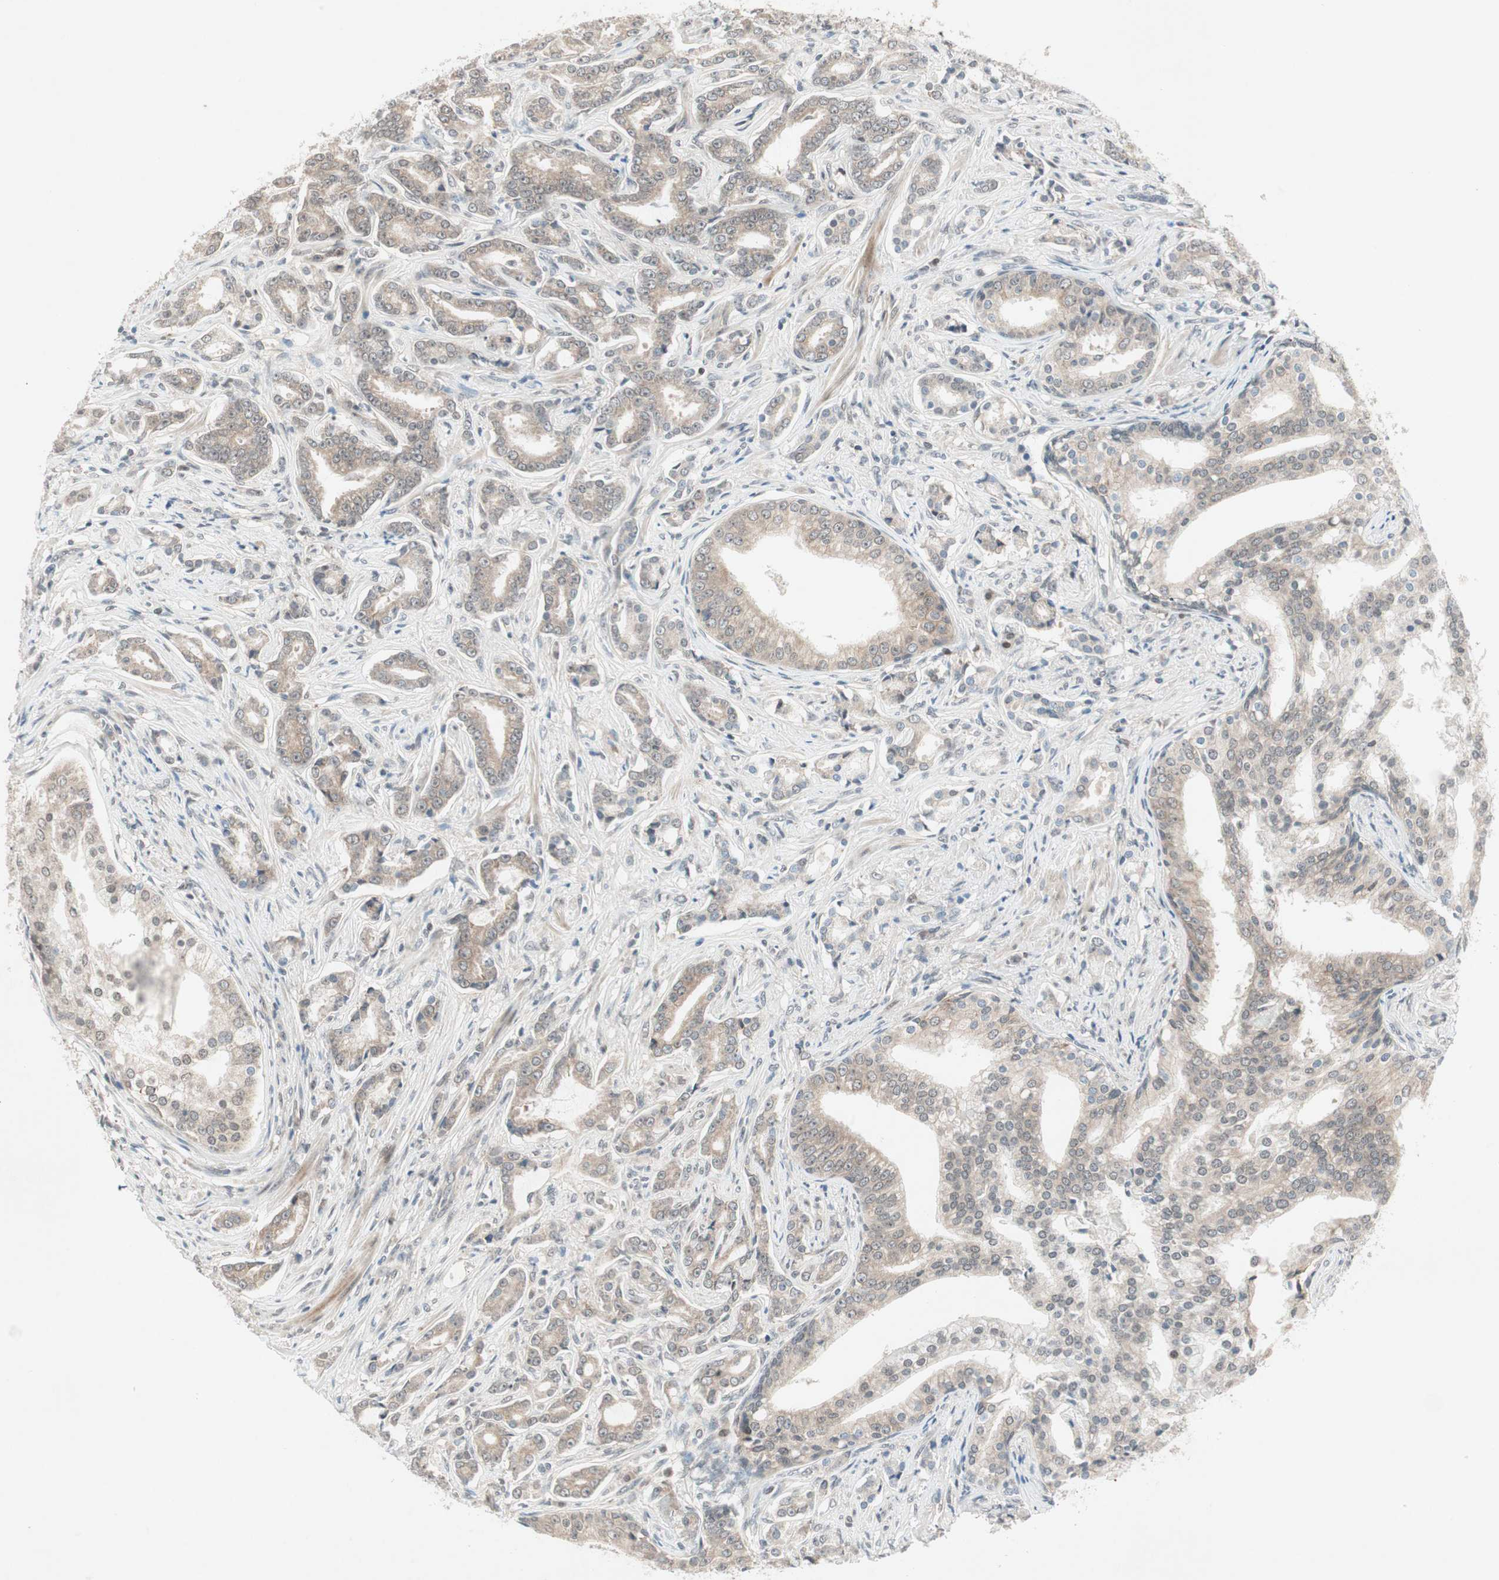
{"staining": {"intensity": "weak", "quantity": ">75%", "location": "cytoplasmic/membranous"}, "tissue": "prostate cancer", "cell_type": "Tumor cells", "image_type": "cancer", "snomed": [{"axis": "morphology", "description": "Adenocarcinoma, Low grade"}, {"axis": "topography", "description": "Prostate"}], "caption": "IHC of prostate cancer shows low levels of weak cytoplasmic/membranous positivity in about >75% of tumor cells.", "gene": "PGBD1", "patient": {"sex": "male", "age": 58}}